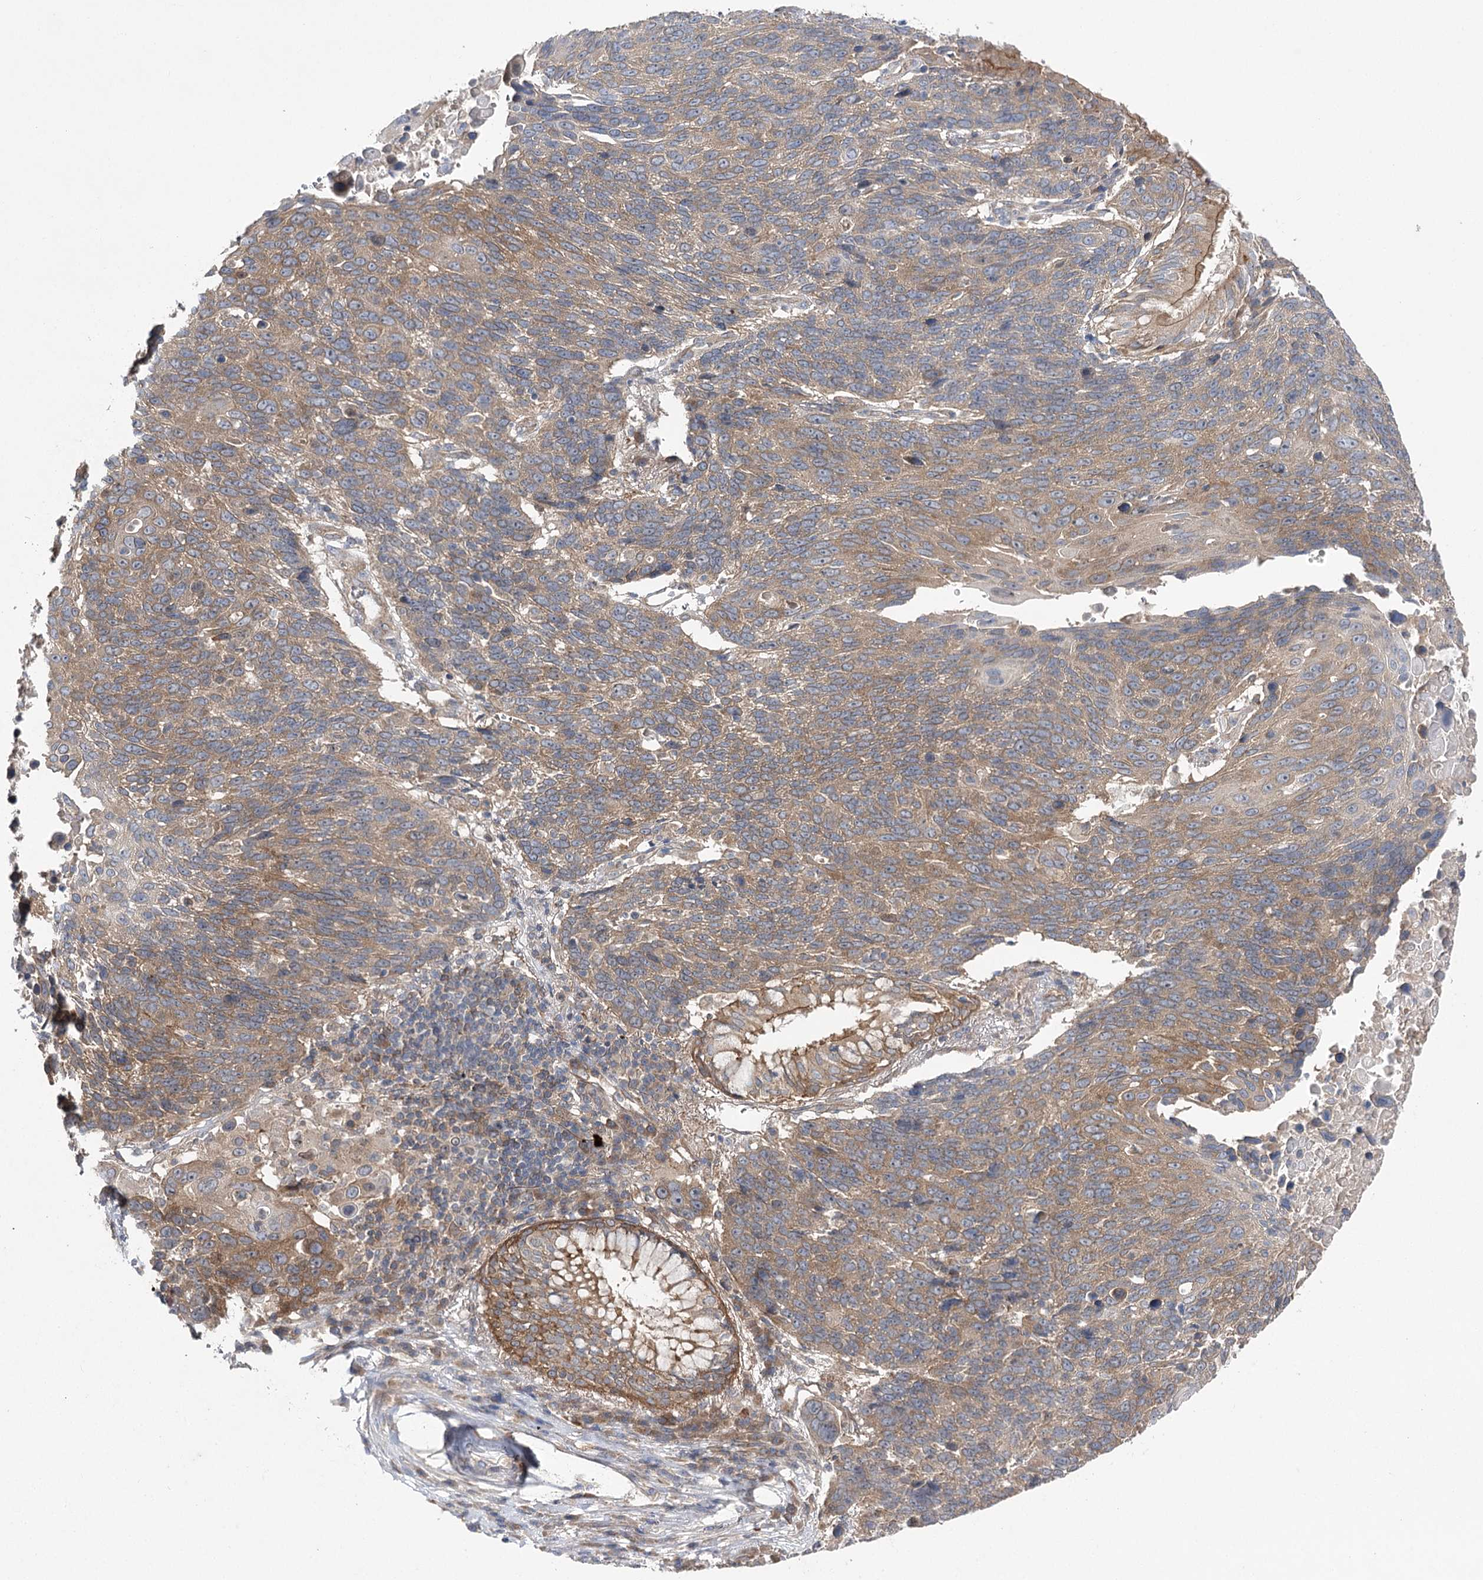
{"staining": {"intensity": "moderate", "quantity": ">75%", "location": "cytoplasmic/membranous"}, "tissue": "lung cancer", "cell_type": "Tumor cells", "image_type": "cancer", "snomed": [{"axis": "morphology", "description": "Squamous cell carcinoma, NOS"}, {"axis": "topography", "description": "Lung"}], "caption": "An image of human lung cancer stained for a protein reveals moderate cytoplasmic/membranous brown staining in tumor cells. Nuclei are stained in blue.", "gene": "BCR", "patient": {"sex": "male", "age": 66}}